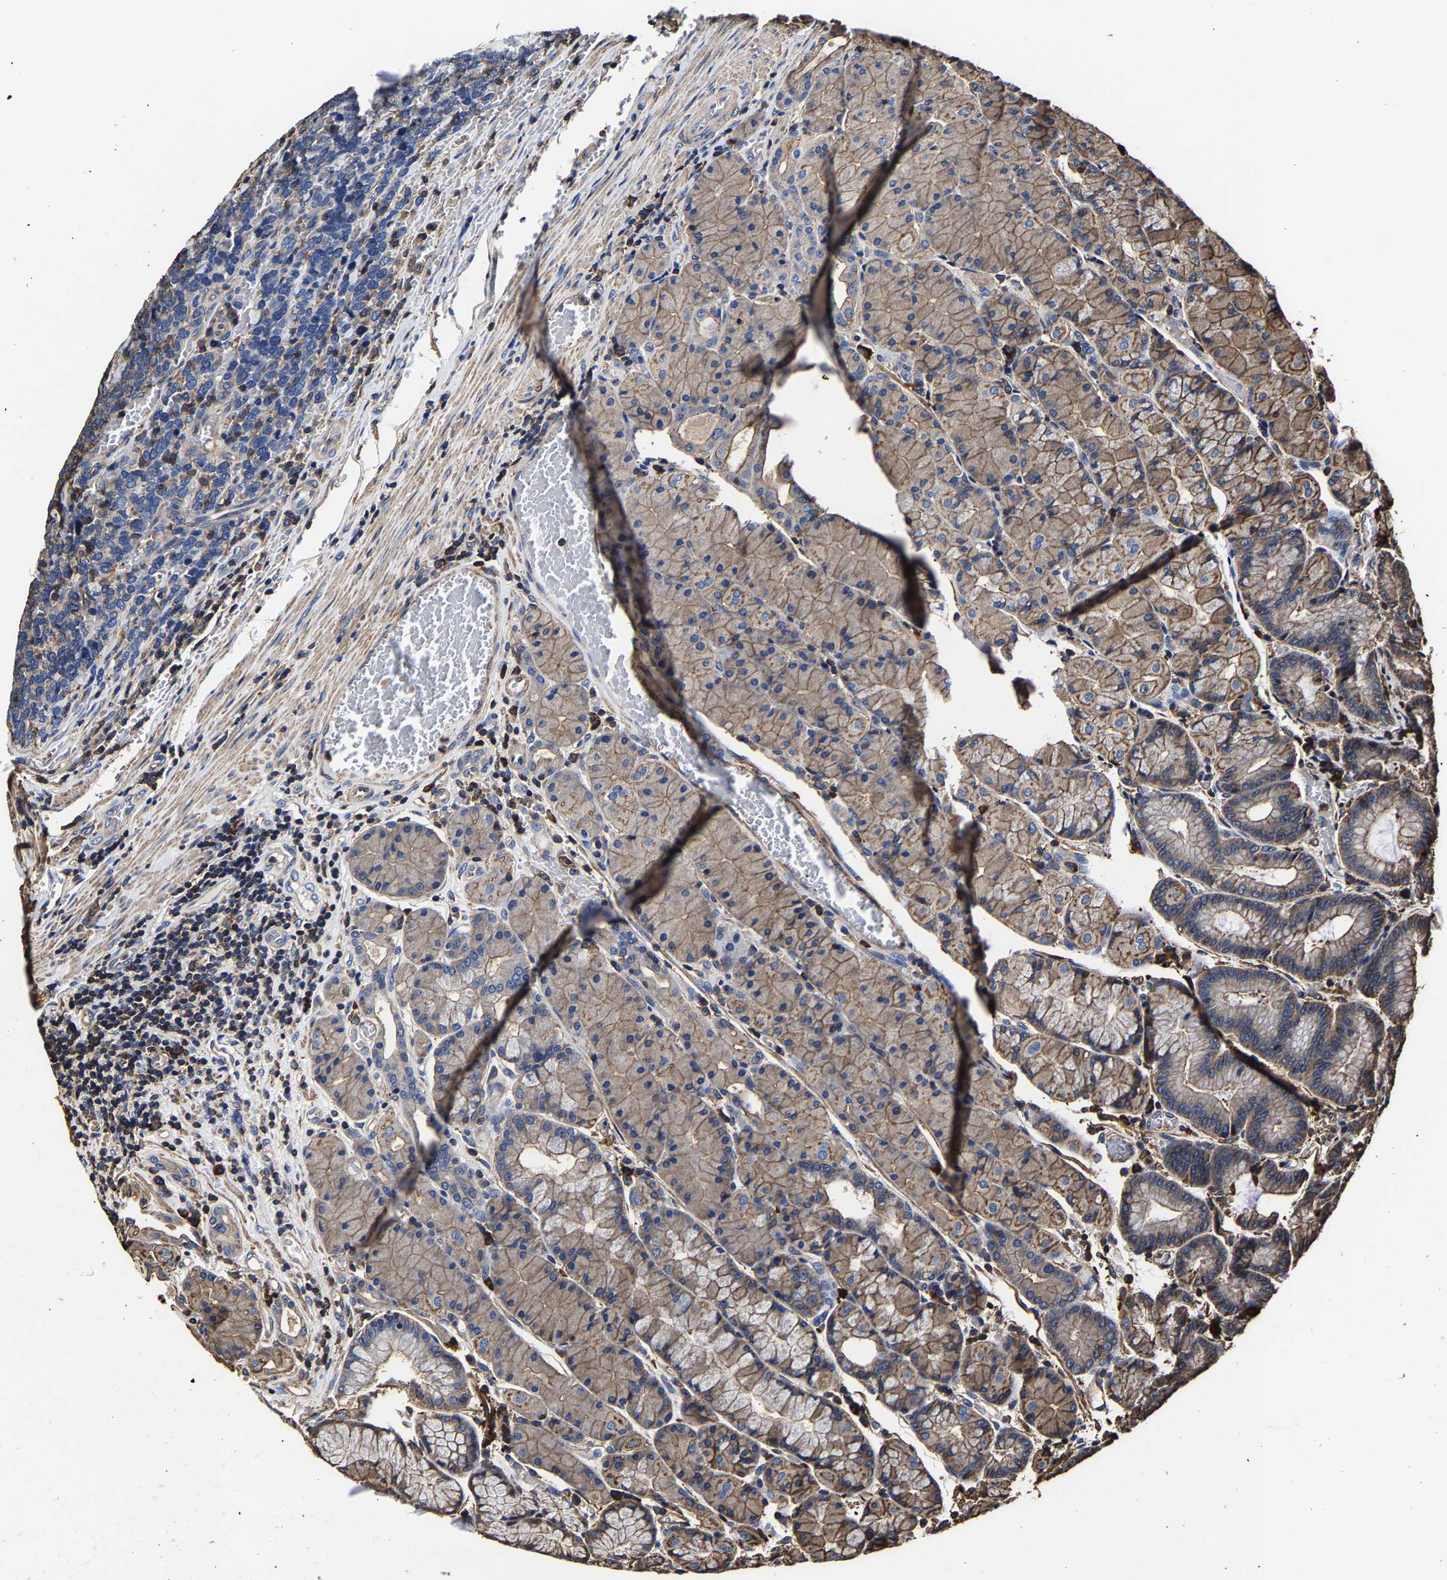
{"staining": {"intensity": "moderate", "quantity": ">75%", "location": "cytoplasmic/membranous"}, "tissue": "stomach", "cell_type": "Glandular cells", "image_type": "normal", "snomed": [{"axis": "morphology", "description": "Normal tissue, NOS"}, {"axis": "morphology", "description": "Carcinoid, malignant, NOS"}, {"axis": "topography", "description": "Stomach, upper"}], "caption": "Protein expression analysis of normal human stomach reveals moderate cytoplasmic/membranous positivity in approximately >75% of glandular cells. (DAB IHC with brightfield microscopy, high magnification).", "gene": "SSH3", "patient": {"sex": "male", "age": 39}}